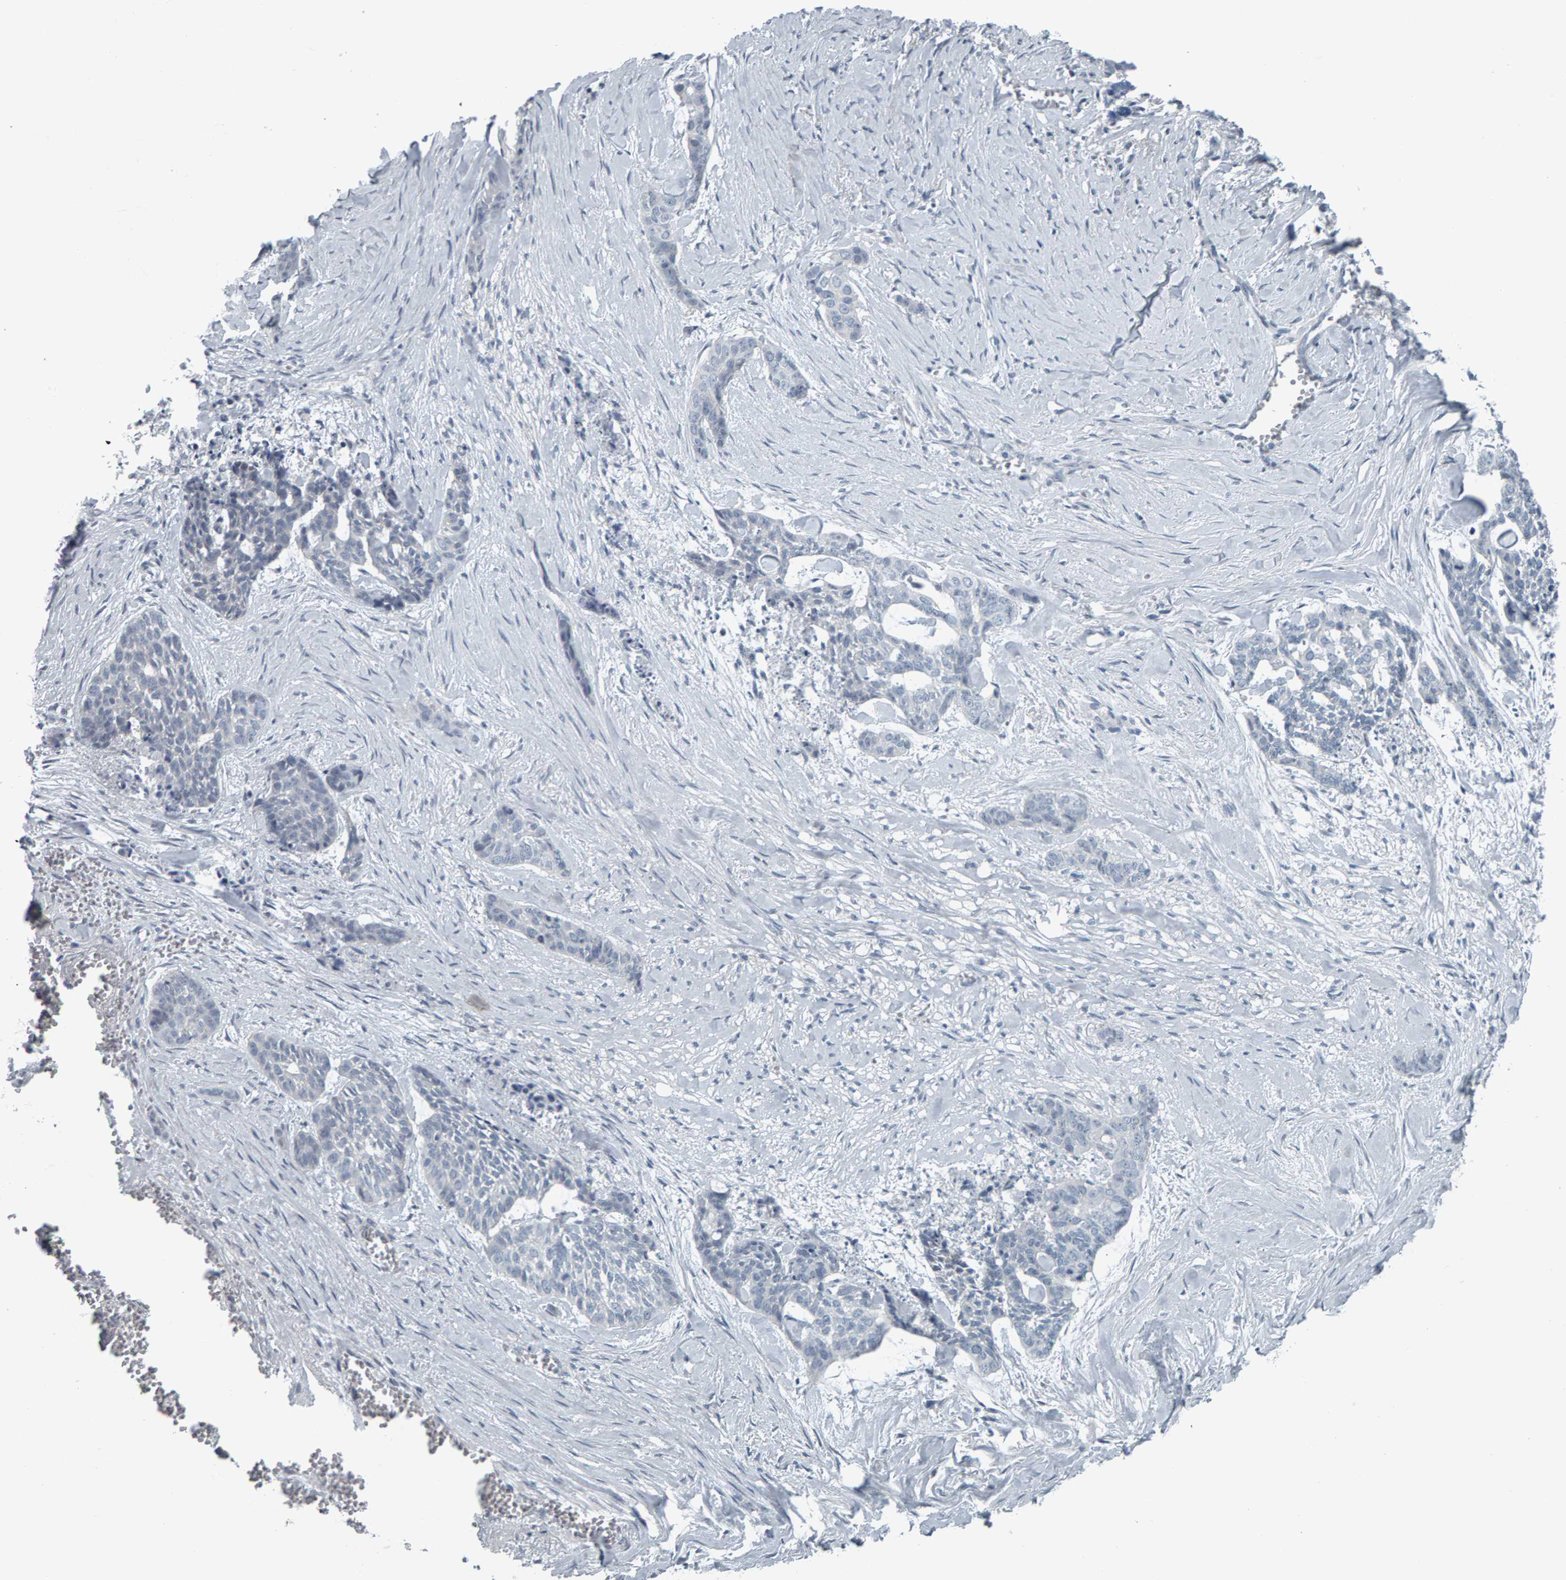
{"staining": {"intensity": "negative", "quantity": "none", "location": "none"}, "tissue": "skin cancer", "cell_type": "Tumor cells", "image_type": "cancer", "snomed": [{"axis": "morphology", "description": "Basal cell carcinoma"}, {"axis": "topography", "description": "Skin"}], "caption": "Tumor cells show no significant staining in skin basal cell carcinoma.", "gene": "PYY", "patient": {"sex": "female", "age": 64}}